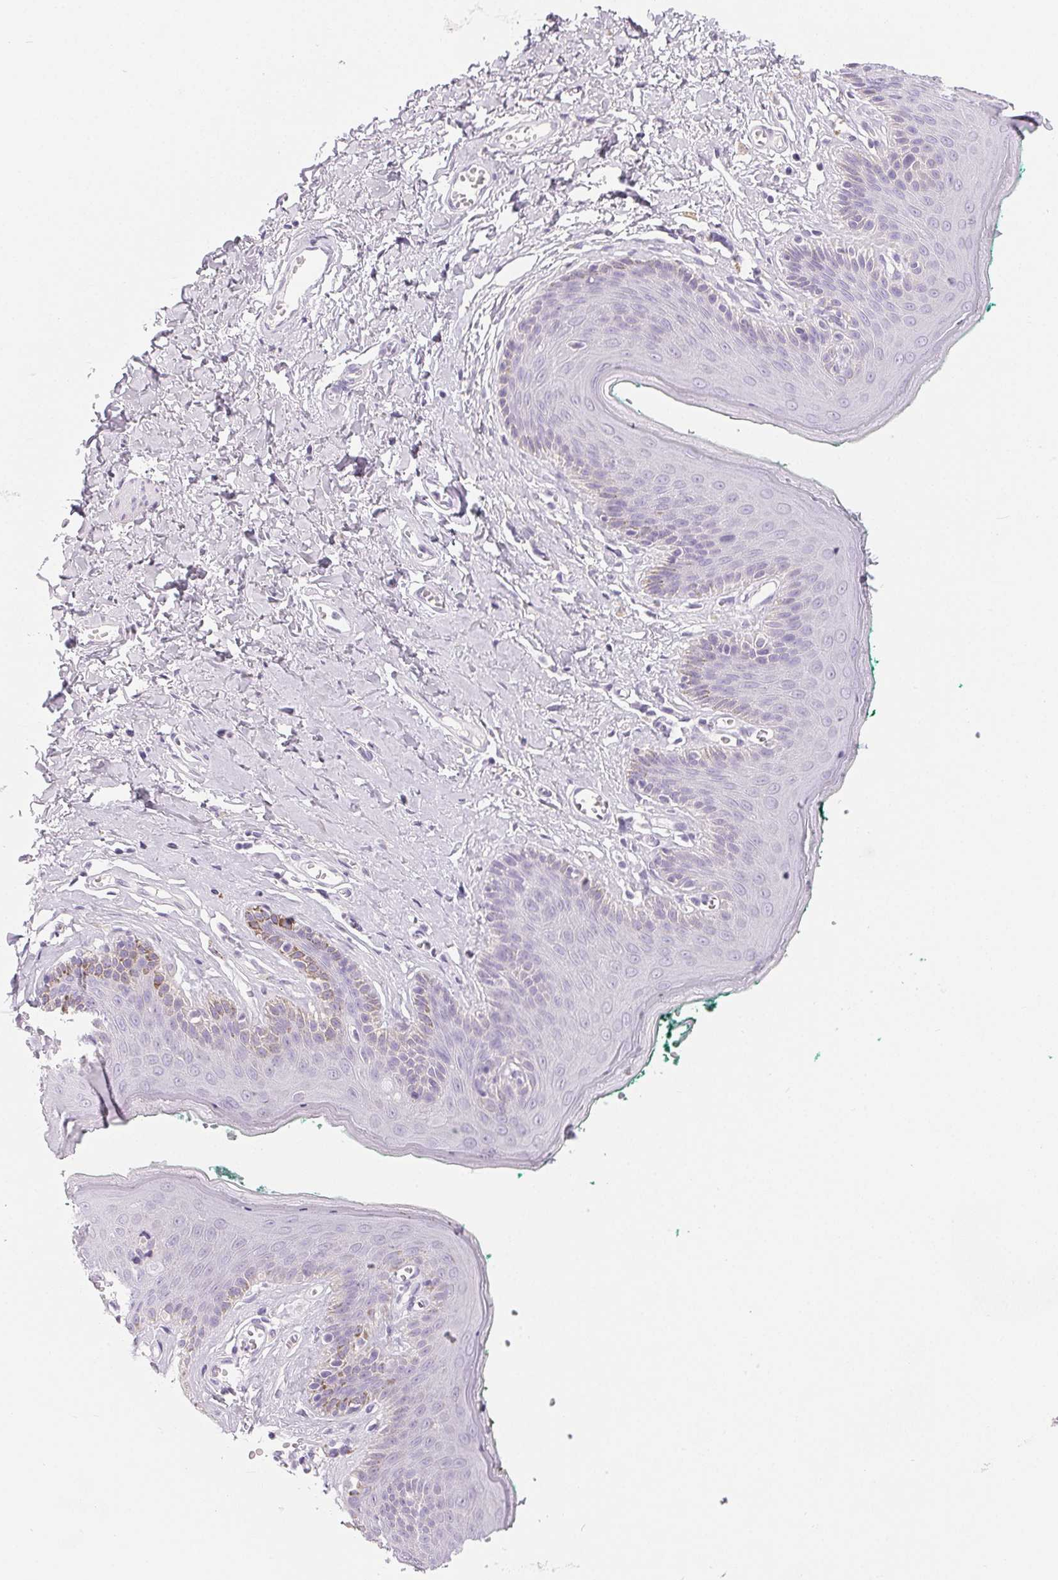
{"staining": {"intensity": "negative", "quantity": "none", "location": "none"}, "tissue": "skin", "cell_type": "Epidermal cells", "image_type": "normal", "snomed": [{"axis": "morphology", "description": "Normal tissue, NOS"}, {"axis": "topography", "description": "Vulva"}, {"axis": "topography", "description": "Peripheral nerve tissue"}], "caption": "This image is of benign skin stained with immunohistochemistry (IHC) to label a protein in brown with the nuclei are counter-stained blue. There is no staining in epidermal cells. The staining was performed using DAB (3,3'-diaminobenzidine) to visualize the protein expression in brown, while the nuclei were stained in blue with hematoxylin (Magnification: 20x).", "gene": "SPACA5B", "patient": {"sex": "female", "age": 66}}